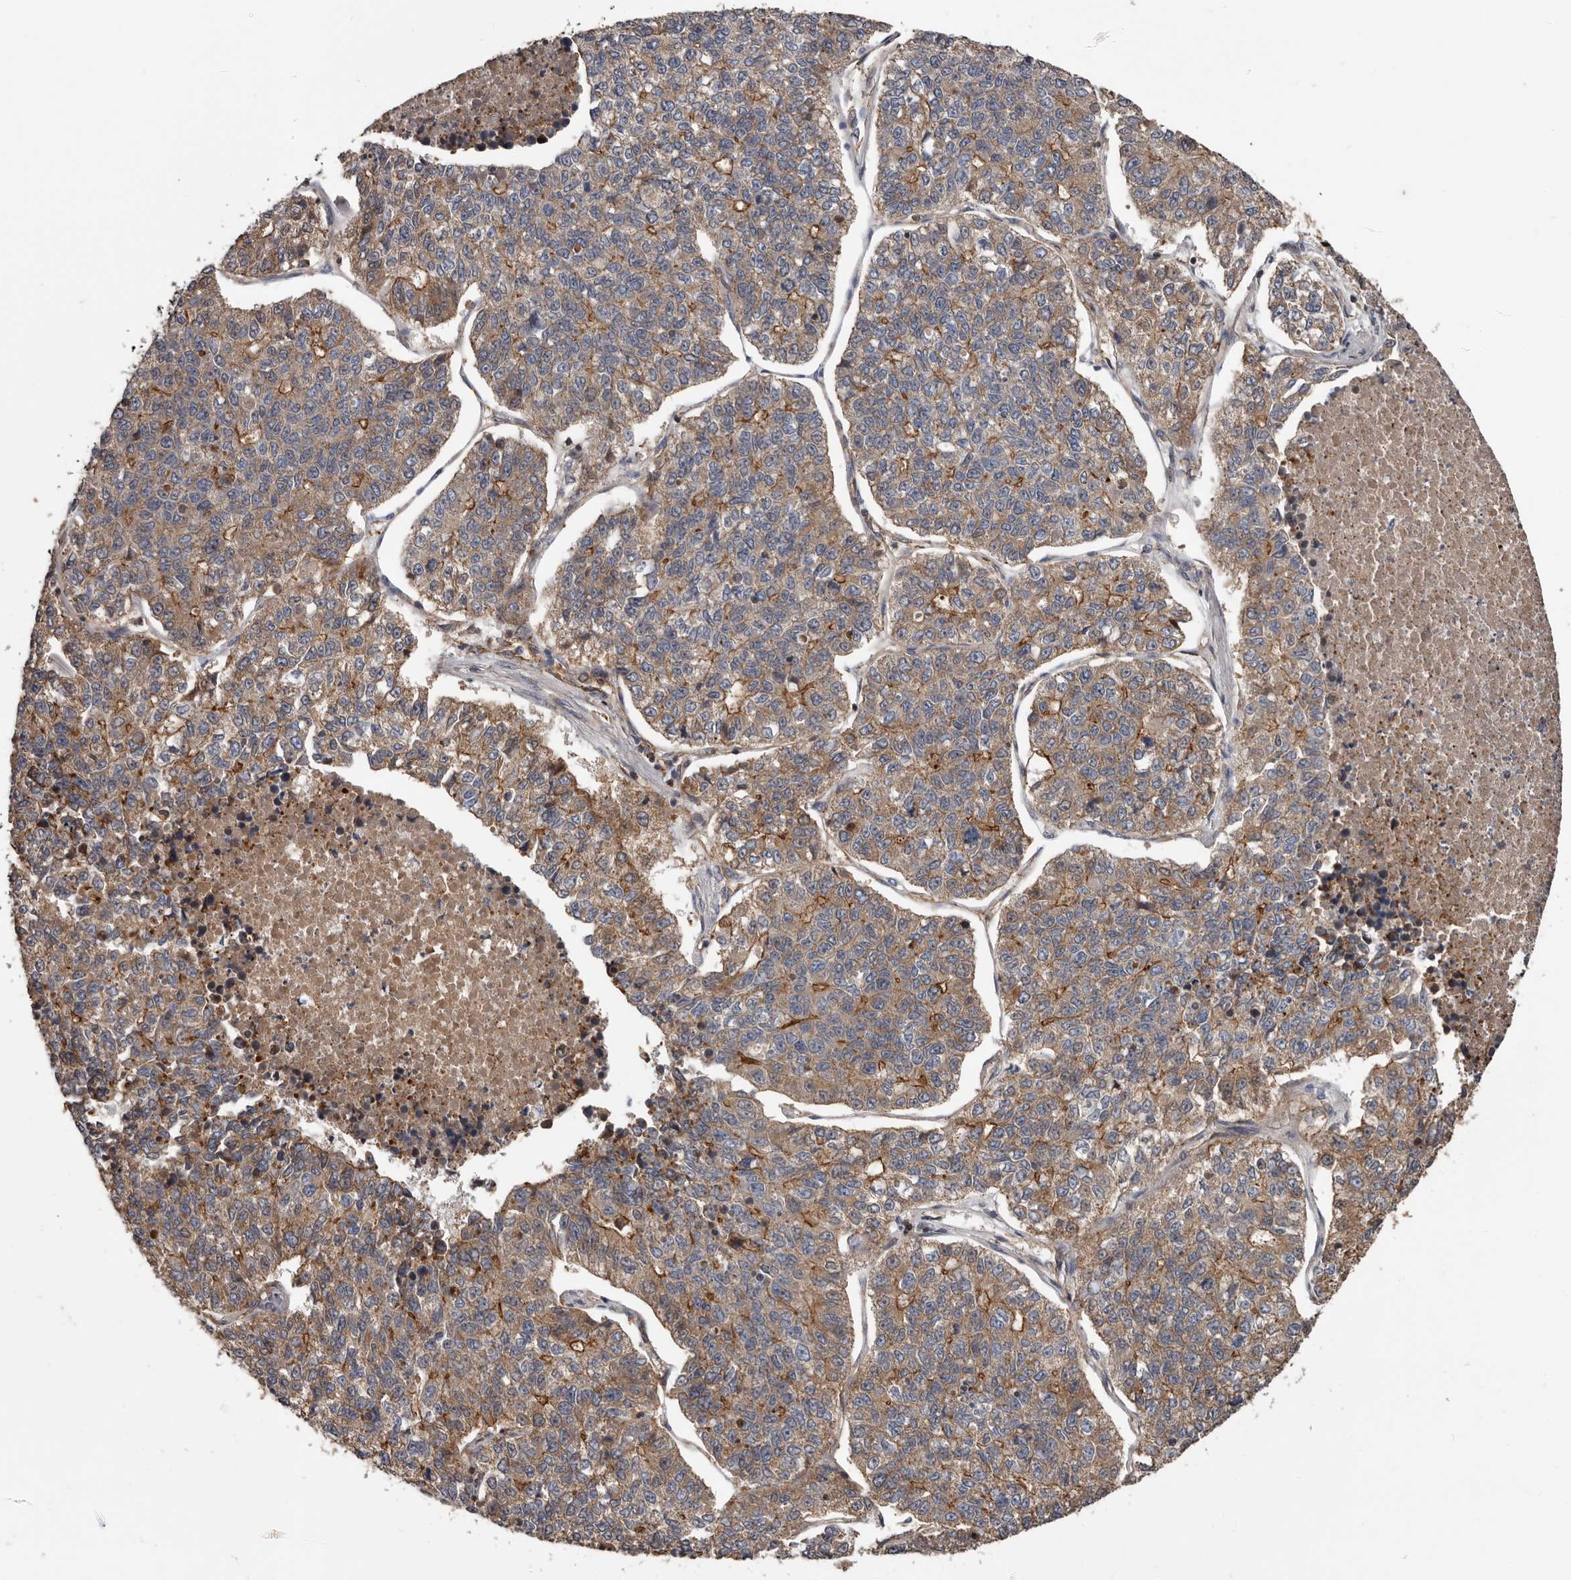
{"staining": {"intensity": "moderate", "quantity": ">75%", "location": "cytoplasmic/membranous"}, "tissue": "lung cancer", "cell_type": "Tumor cells", "image_type": "cancer", "snomed": [{"axis": "morphology", "description": "Adenocarcinoma, NOS"}, {"axis": "topography", "description": "Lung"}], "caption": "IHC staining of lung adenocarcinoma, which shows medium levels of moderate cytoplasmic/membranous staining in about >75% of tumor cells indicating moderate cytoplasmic/membranous protein staining. The staining was performed using DAB (3,3'-diaminobenzidine) (brown) for protein detection and nuclei were counterstained in hematoxylin (blue).", "gene": "PNRC2", "patient": {"sex": "male", "age": 49}}